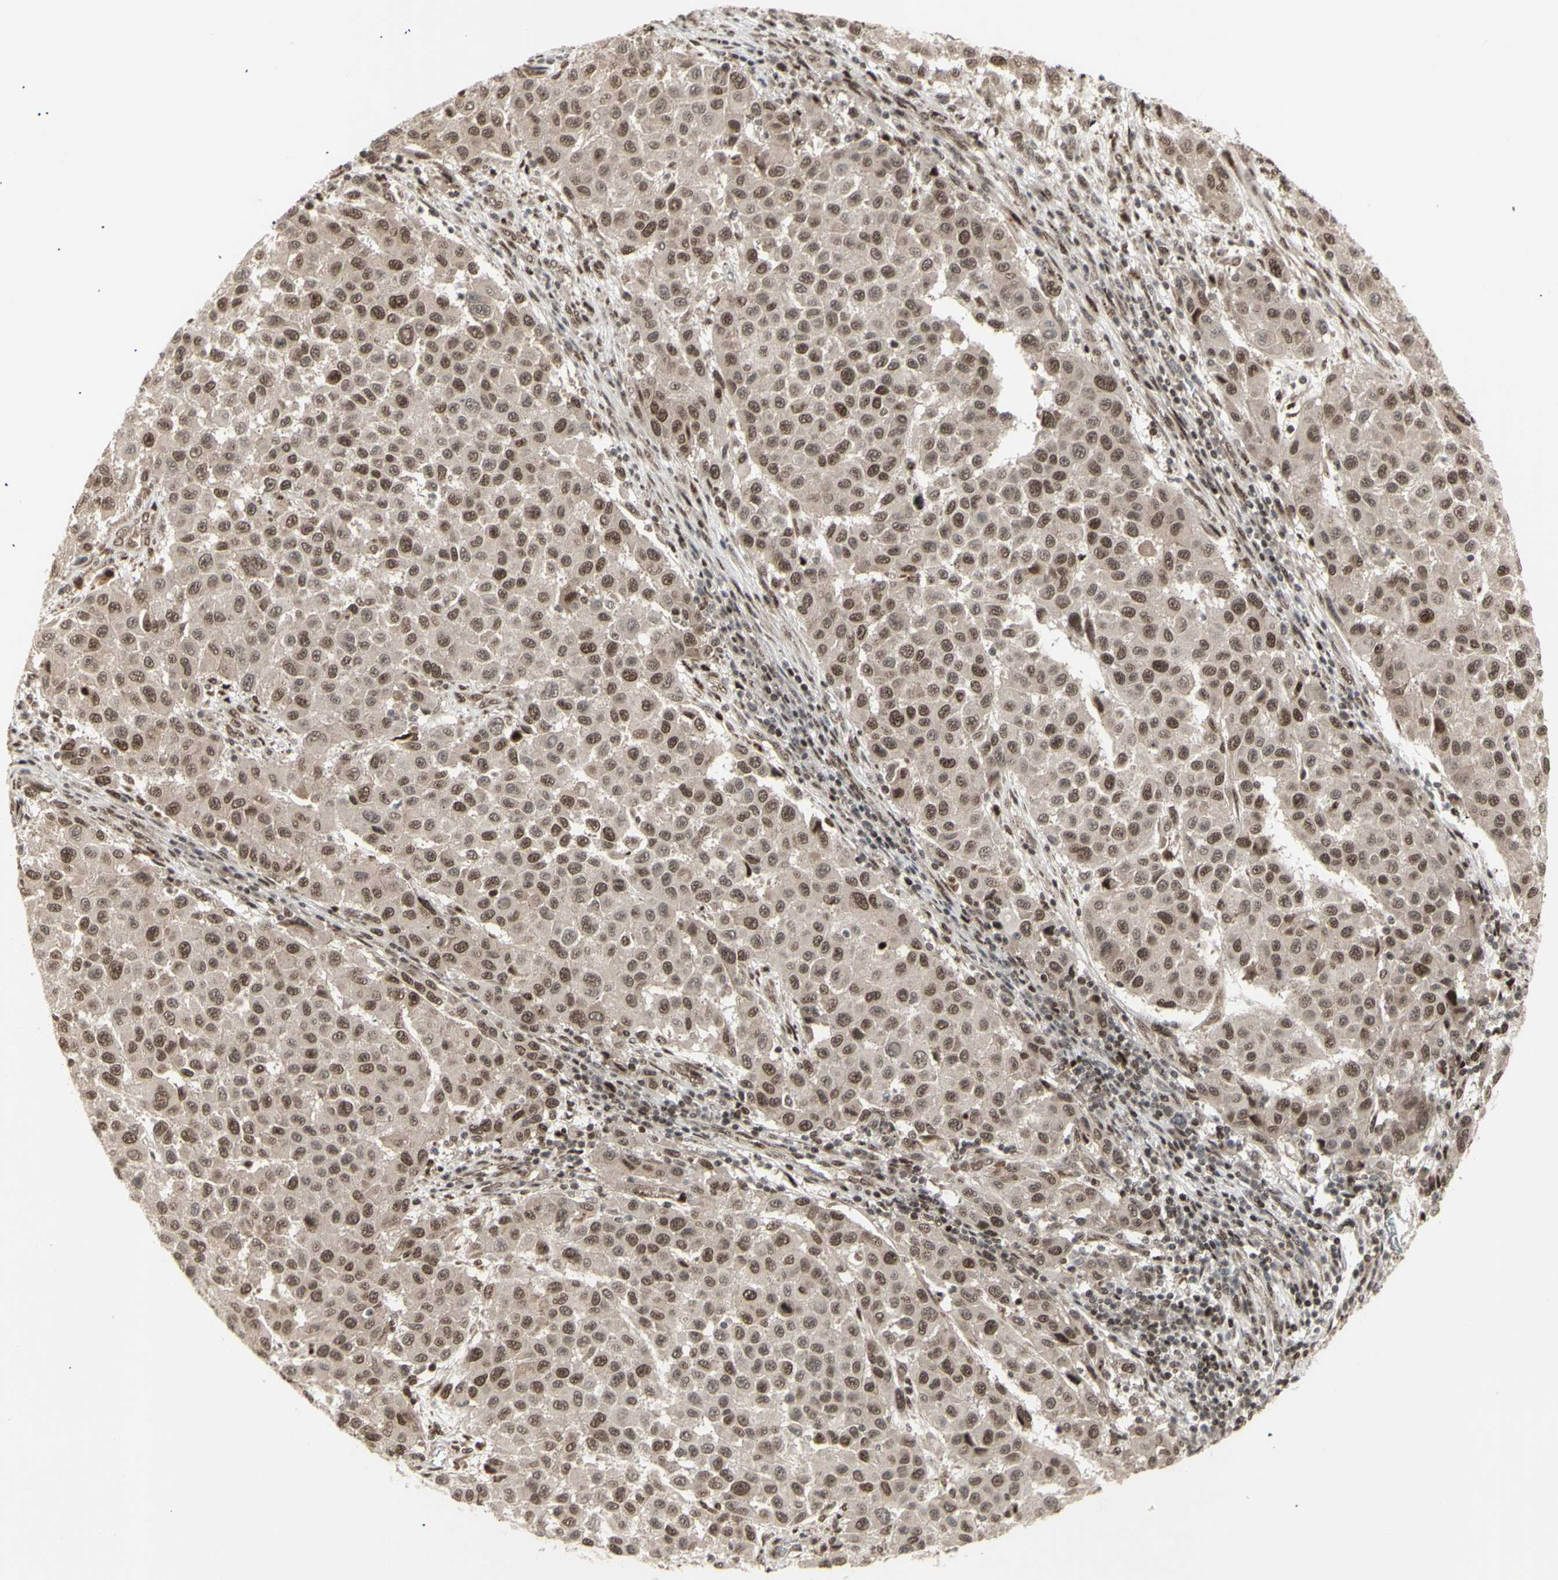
{"staining": {"intensity": "moderate", "quantity": ">75%", "location": "cytoplasmic/membranous,nuclear"}, "tissue": "melanoma", "cell_type": "Tumor cells", "image_type": "cancer", "snomed": [{"axis": "morphology", "description": "Malignant melanoma, Metastatic site"}, {"axis": "topography", "description": "Lymph node"}], "caption": "A photomicrograph of melanoma stained for a protein displays moderate cytoplasmic/membranous and nuclear brown staining in tumor cells.", "gene": "CBX1", "patient": {"sex": "male", "age": 61}}